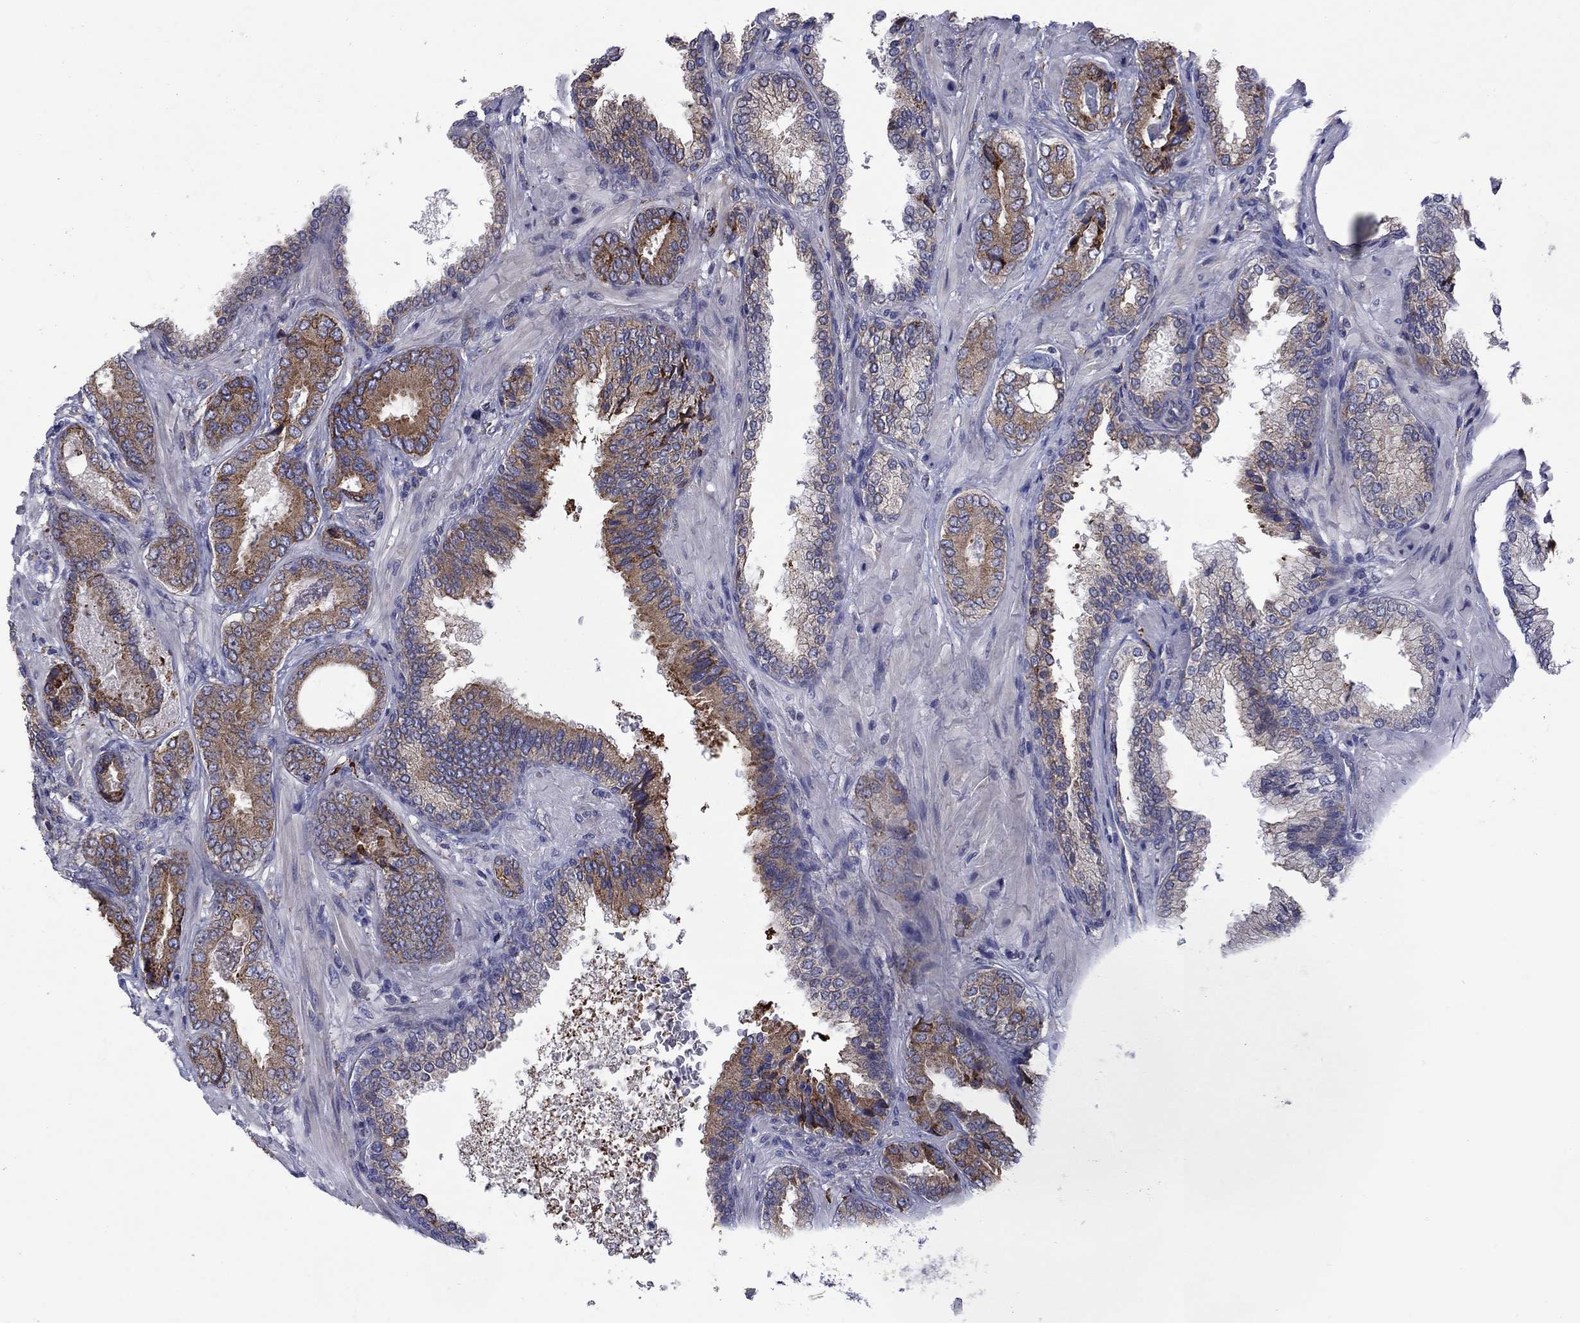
{"staining": {"intensity": "moderate", "quantity": "25%-75%", "location": "cytoplasmic/membranous"}, "tissue": "prostate cancer", "cell_type": "Tumor cells", "image_type": "cancer", "snomed": [{"axis": "morphology", "description": "Adenocarcinoma, Low grade"}, {"axis": "topography", "description": "Prostate"}], "caption": "Protein staining displays moderate cytoplasmic/membranous positivity in approximately 25%-75% of tumor cells in prostate cancer. Immunohistochemistry stains the protein of interest in brown and the nuclei are stained blue.", "gene": "ASNS", "patient": {"sex": "male", "age": 68}}